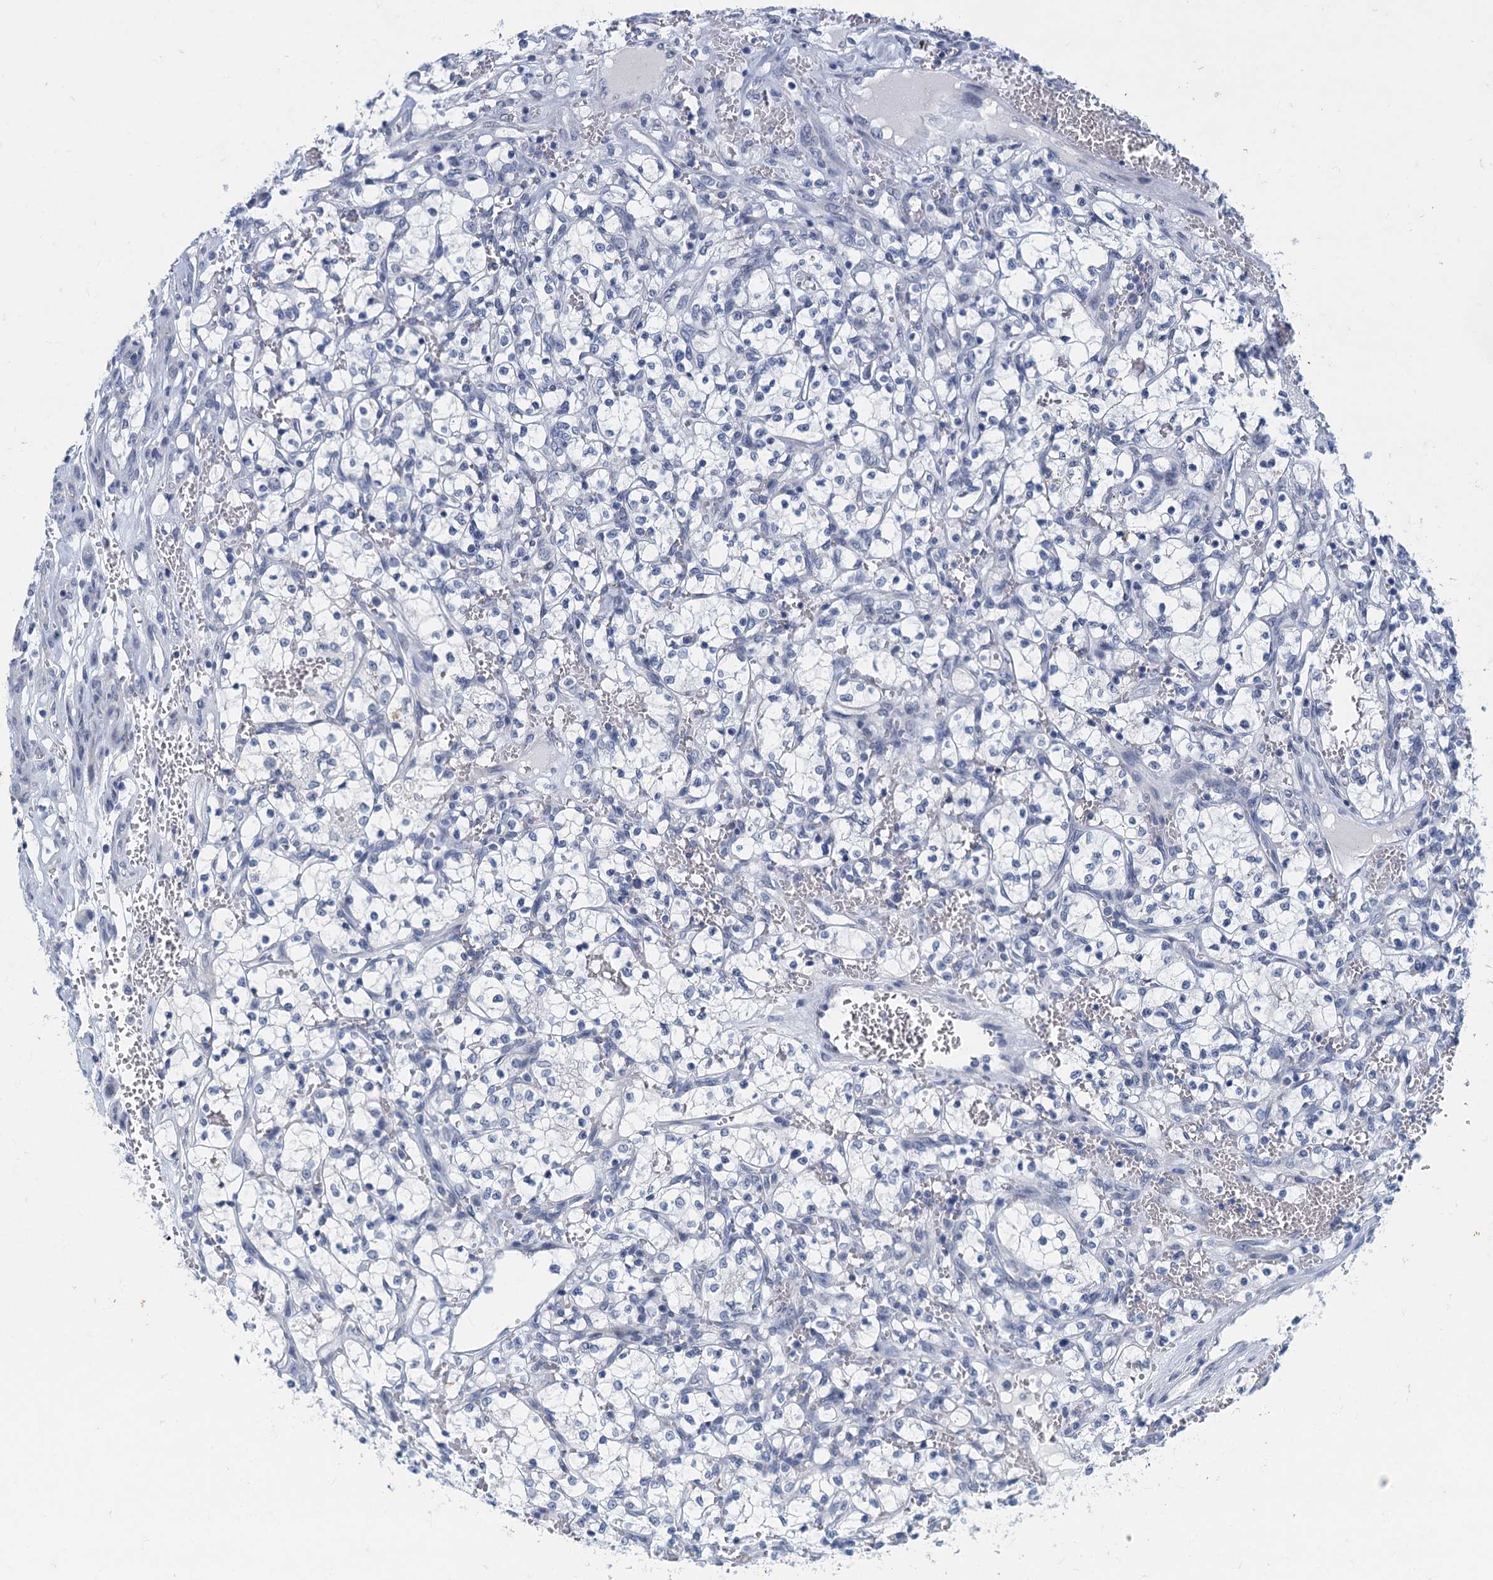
{"staining": {"intensity": "negative", "quantity": "none", "location": "none"}, "tissue": "renal cancer", "cell_type": "Tumor cells", "image_type": "cancer", "snomed": [{"axis": "morphology", "description": "Adenocarcinoma, NOS"}, {"axis": "topography", "description": "Kidney"}], "caption": "DAB immunohistochemical staining of renal adenocarcinoma demonstrates no significant staining in tumor cells.", "gene": "ENSG00000131152", "patient": {"sex": "female", "age": 69}}